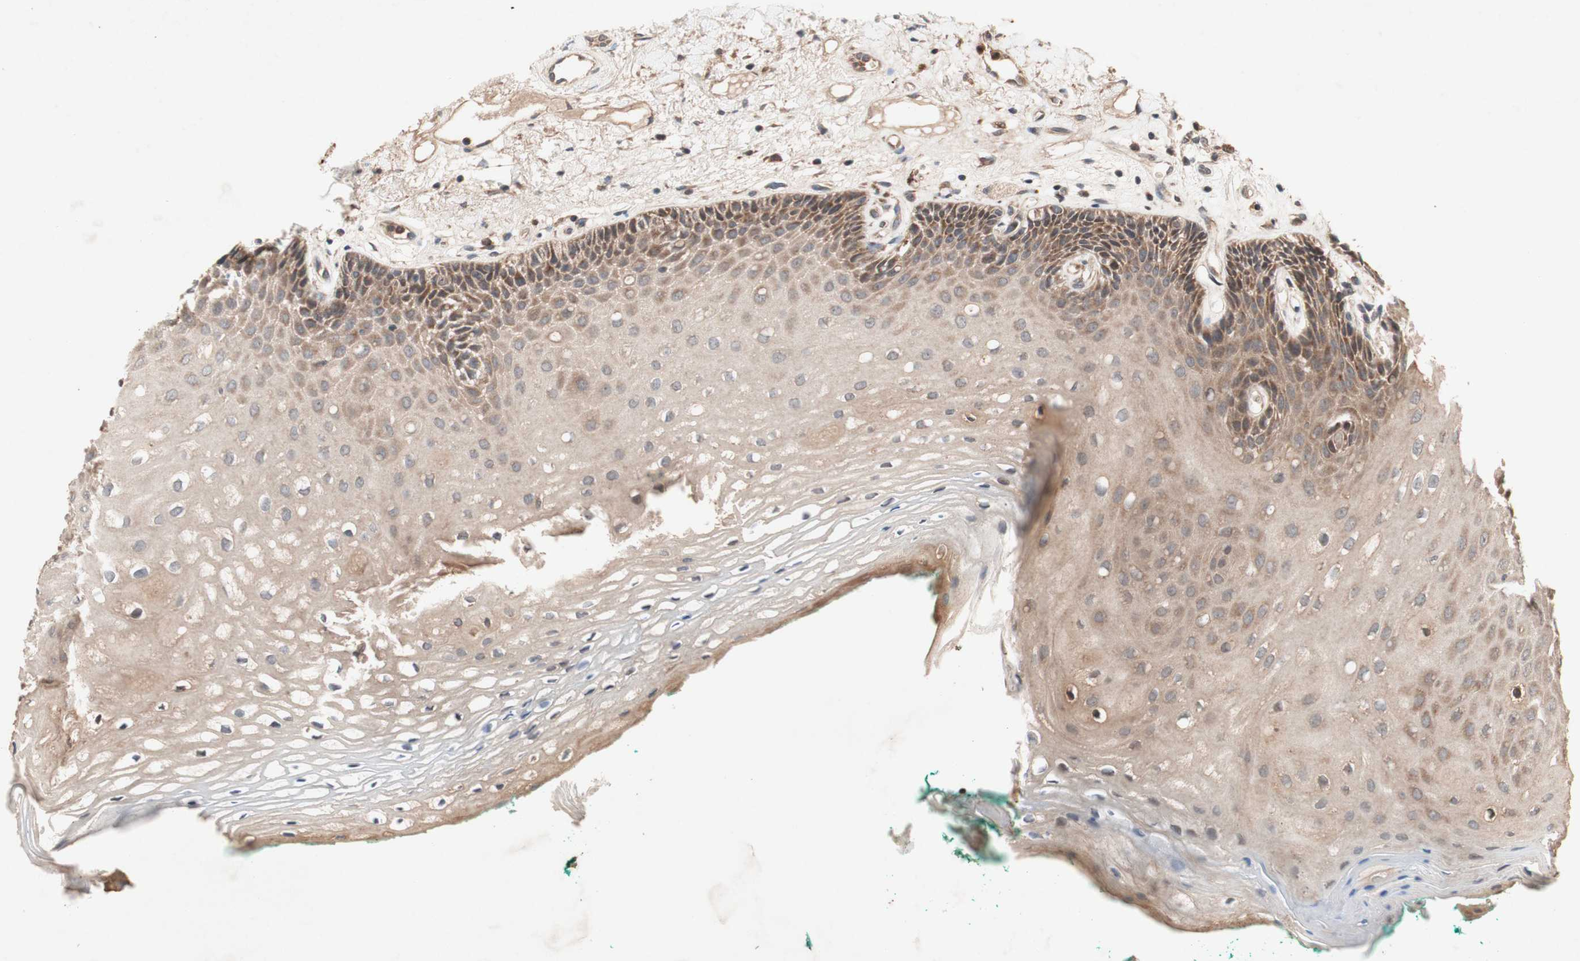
{"staining": {"intensity": "moderate", "quantity": ">75%", "location": "cytoplasmic/membranous"}, "tissue": "oral mucosa", "cell_type": "Squamous epithelial cells", "image_type": "normal", "snomed": [{"axis": "morphology", "description": "Normal tissue, NOS"}, {"axis": "topography", "description": "Skeletal muscle"}, {"axis": "topography", "description": "Oral tissue"}, {"axis": "topography", "description": "Peripheral nerve tissue"}], "caption": "This is a histology image of immunohistochemistry (IHC) staining of unremarkable oral mucosa, which shows moderate positivity in the cytoplasmic/membranous of squamous epithelial cells.", "gene": "DDOST", "patient": {"sex": "female", "age": 84}}